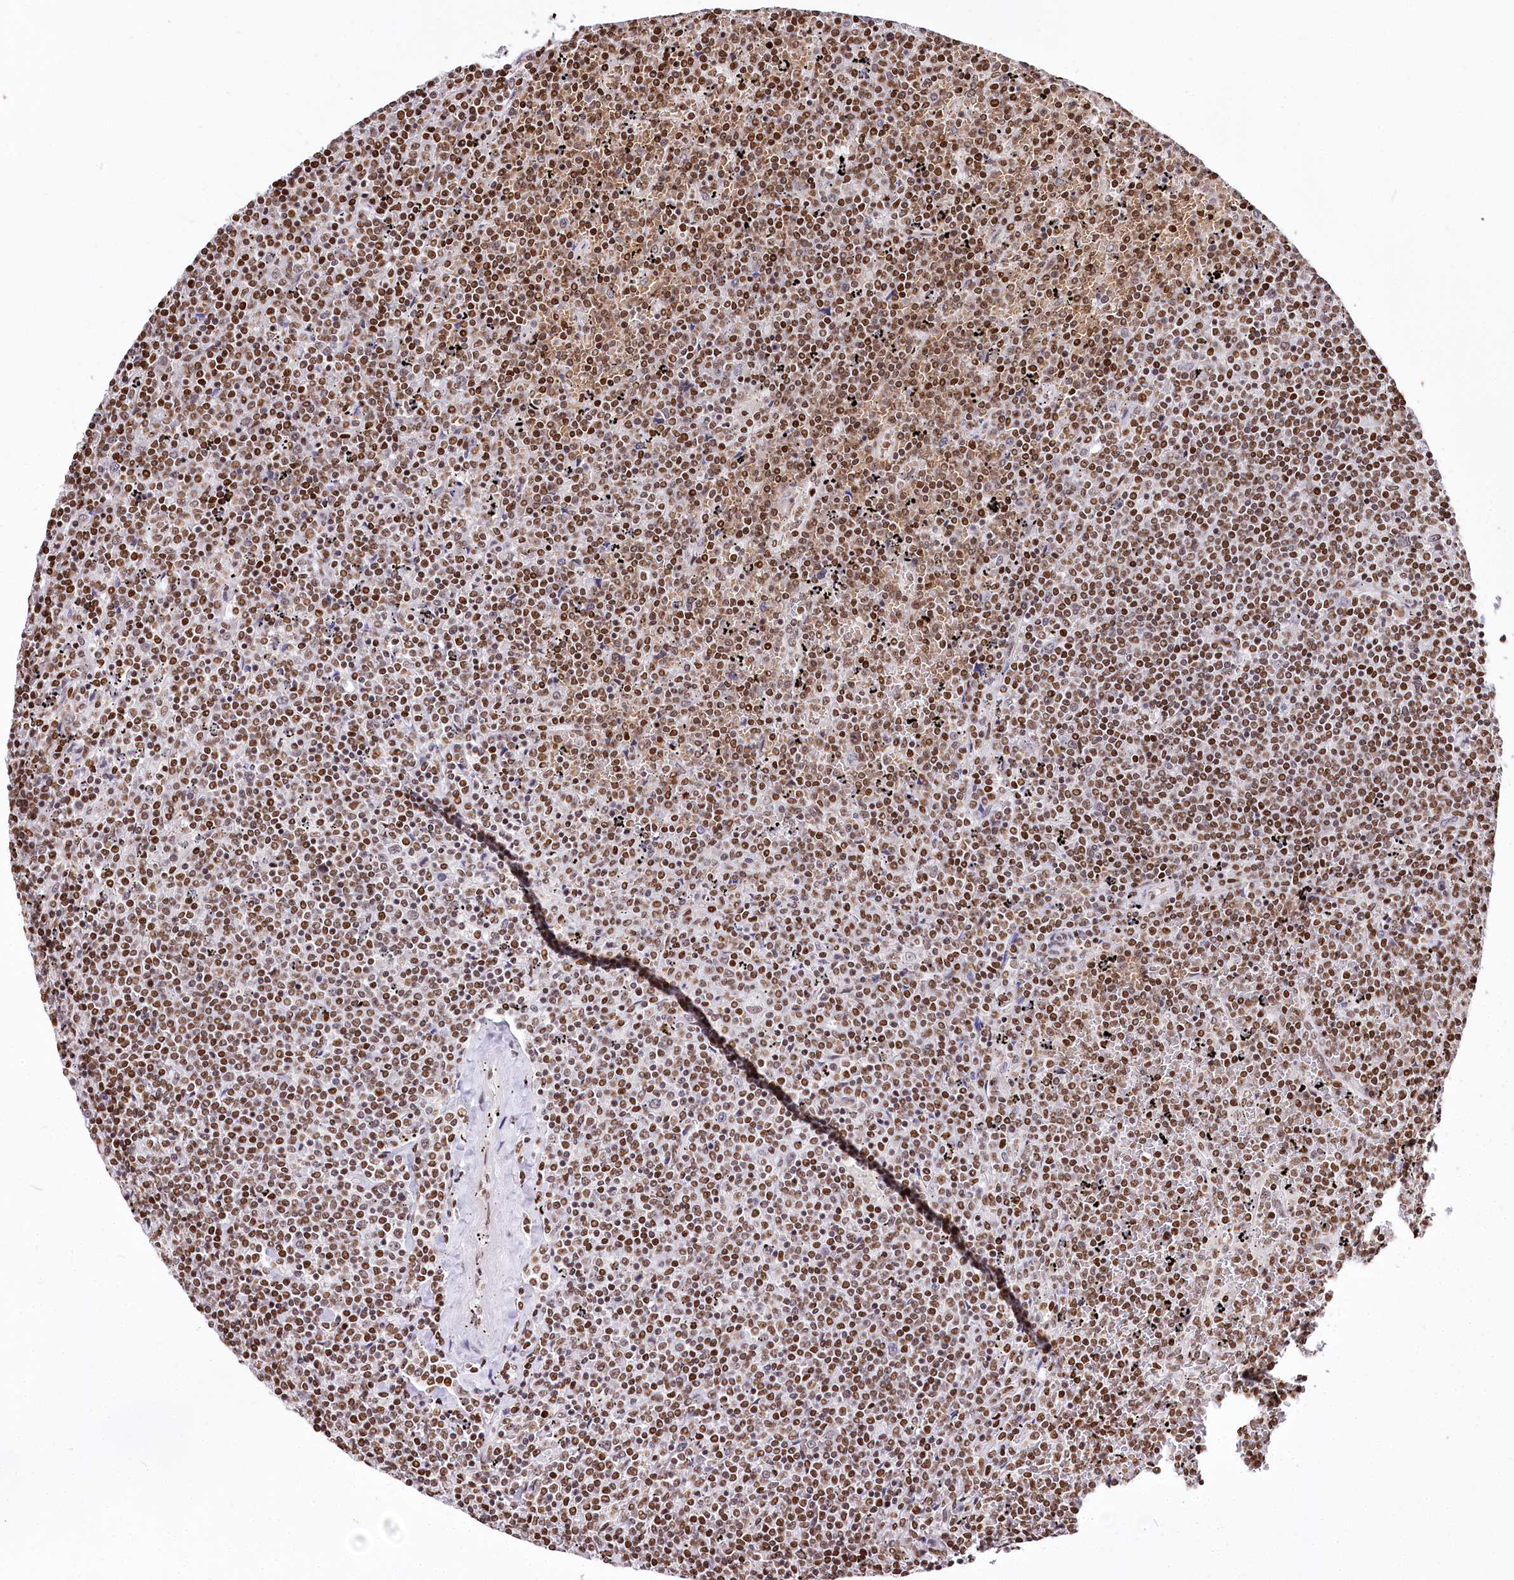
{"staining": {"intensity": "moderate", "quantity": ">75%", "location": "nuclear"}, "tissue": "lymphoma", "cell_type": "Tumor cells", "image_type": "cancer", "snomed": [{"axis": "morphology", "description": "Malignant lymphoma, non-Hodgkin's type, Low grade"}, {"axis": "topography", "description": "Spleen"}], "caption": "Lymphoma tissue reveals moderate nuclear positivity in about >75% of tumor cells, visualized by immunohistochemistry. Using DAB (brown) and hematoxylin (blue) stains, captured at high magnification using brightfield microscopy.", "gene": "POU4F3", "patient": {"sex": "female", "age": 19}}